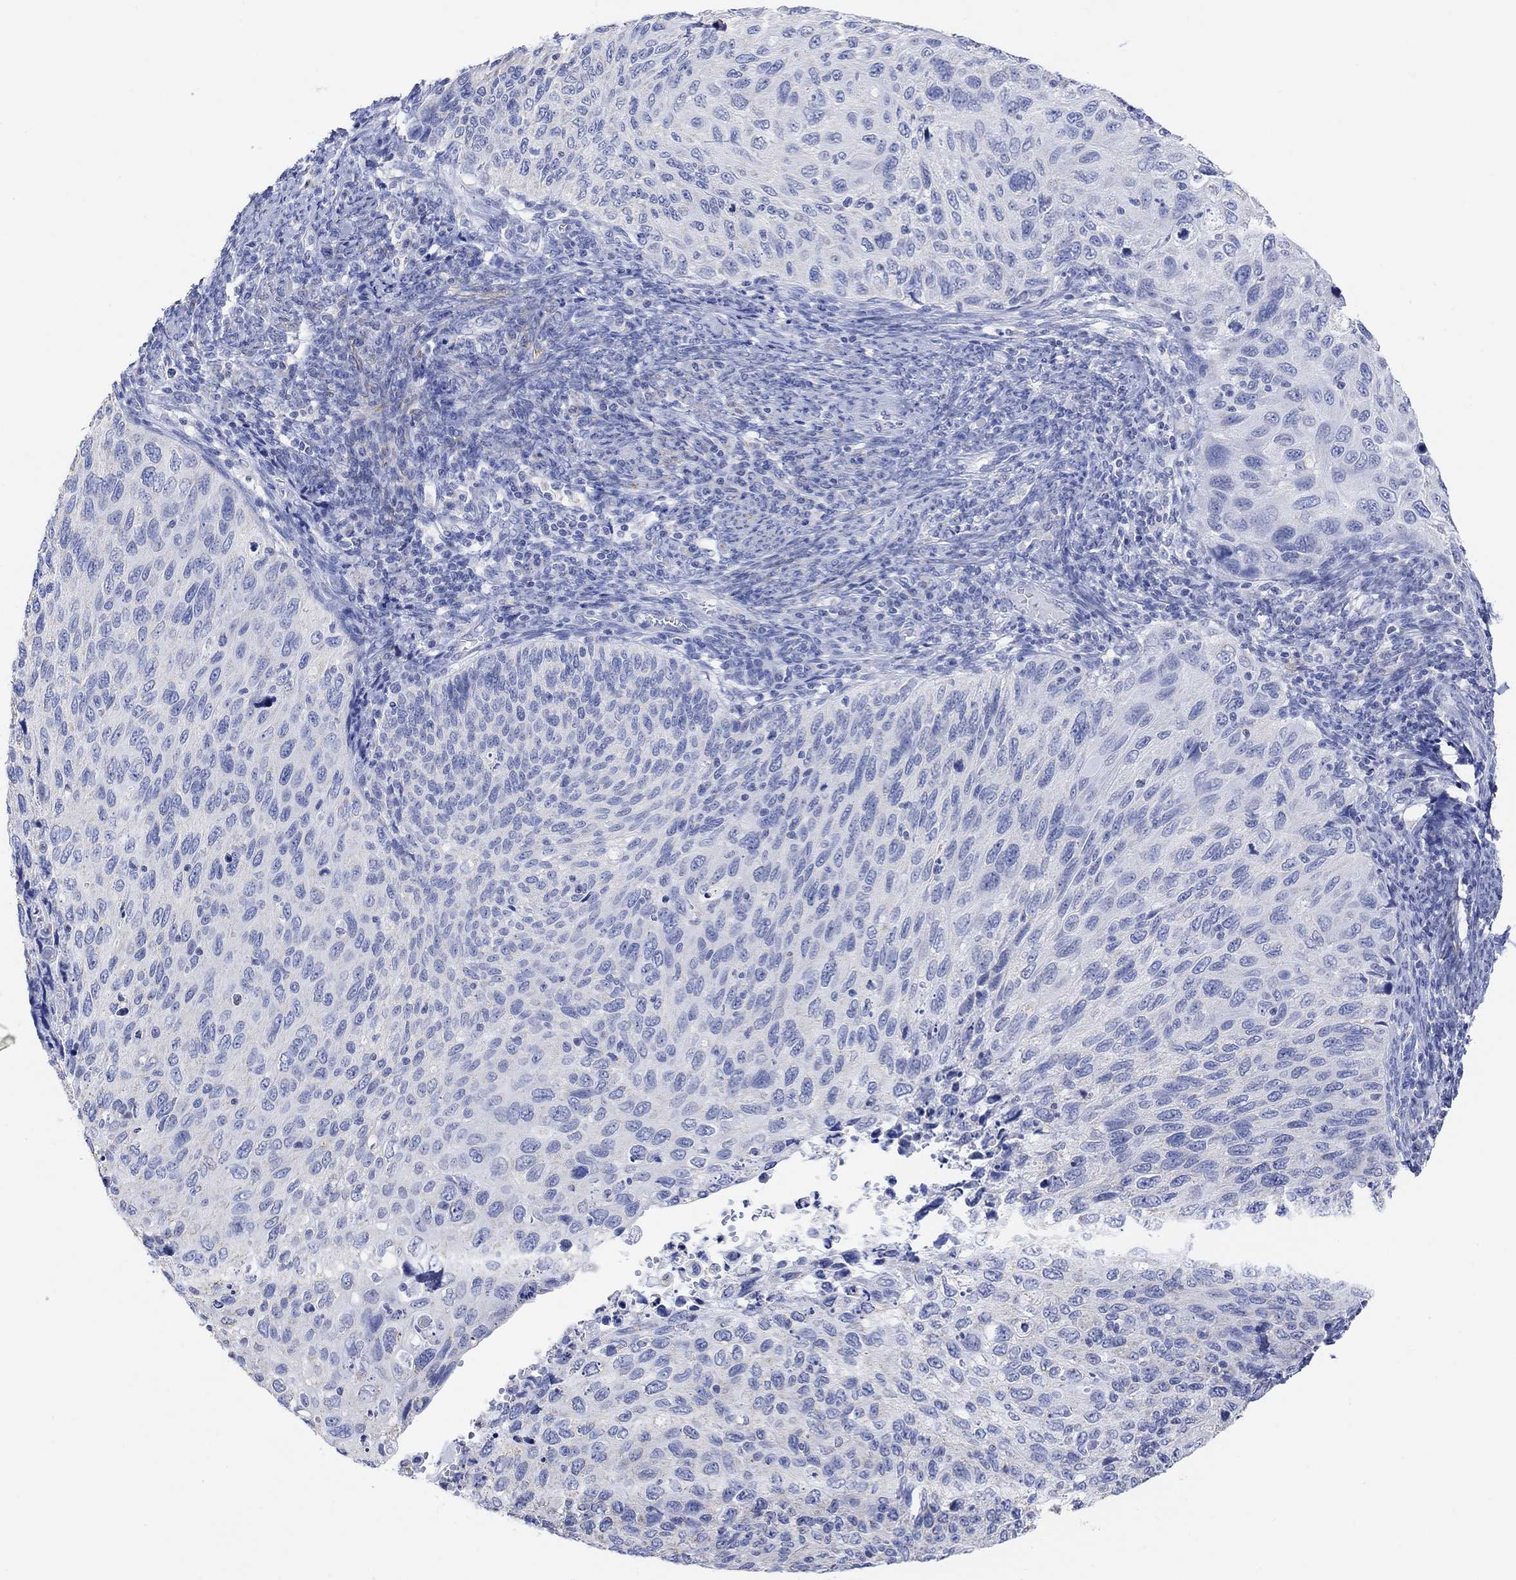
{"staining": {"intensity": "negative", "quantity": "none", "location": "none"}, "tissue": "cervical cancer", "cell_type": "Tumor cells", "image_type": "cancer", "snomed": [{"axis": "morphology", "description": "Squamous cell carcinoma, NOS"}, {"axis": "topography", "description": "Cervix"}], "caption": "This is an immunohistochemistry (IHC) image of cervical cancer (squamous cell carcinoma). There is no positivity in tumor cells.", "gene": "SYT12", "patient": {"sex": "female", "age": 70}}